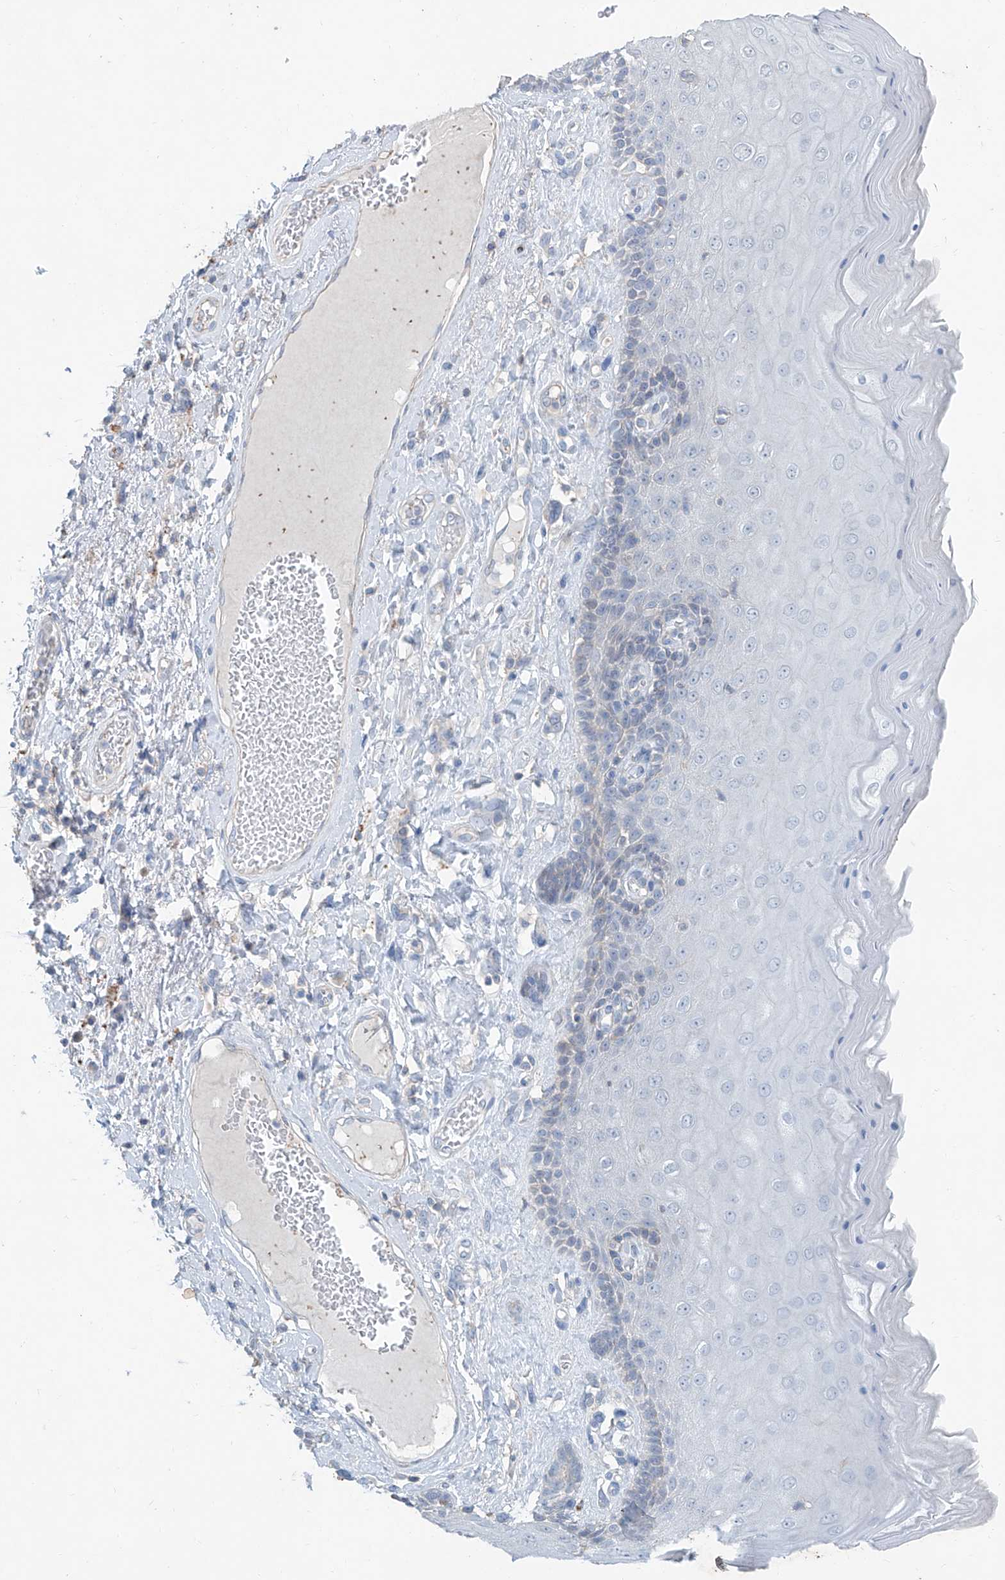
{"staining": {"intensity": "weak", "quantity": "<25%", "location": "cytoplasmic/membranous"}, "tissue": "skin", "cell_type": "Epidermal cells", "image_type": "normal", "snomed": [{"axis": "morphology", "description": "Normal tissue, NOS"}, {"axis": "topography", "description": "Anal"}], "caption": "This is an IHC histopathology image of unremarkable skin. There is no positivity in epidermal cells.", "gene": "ANKRD34A", "patient": {"sex": "male", "age": 69}}